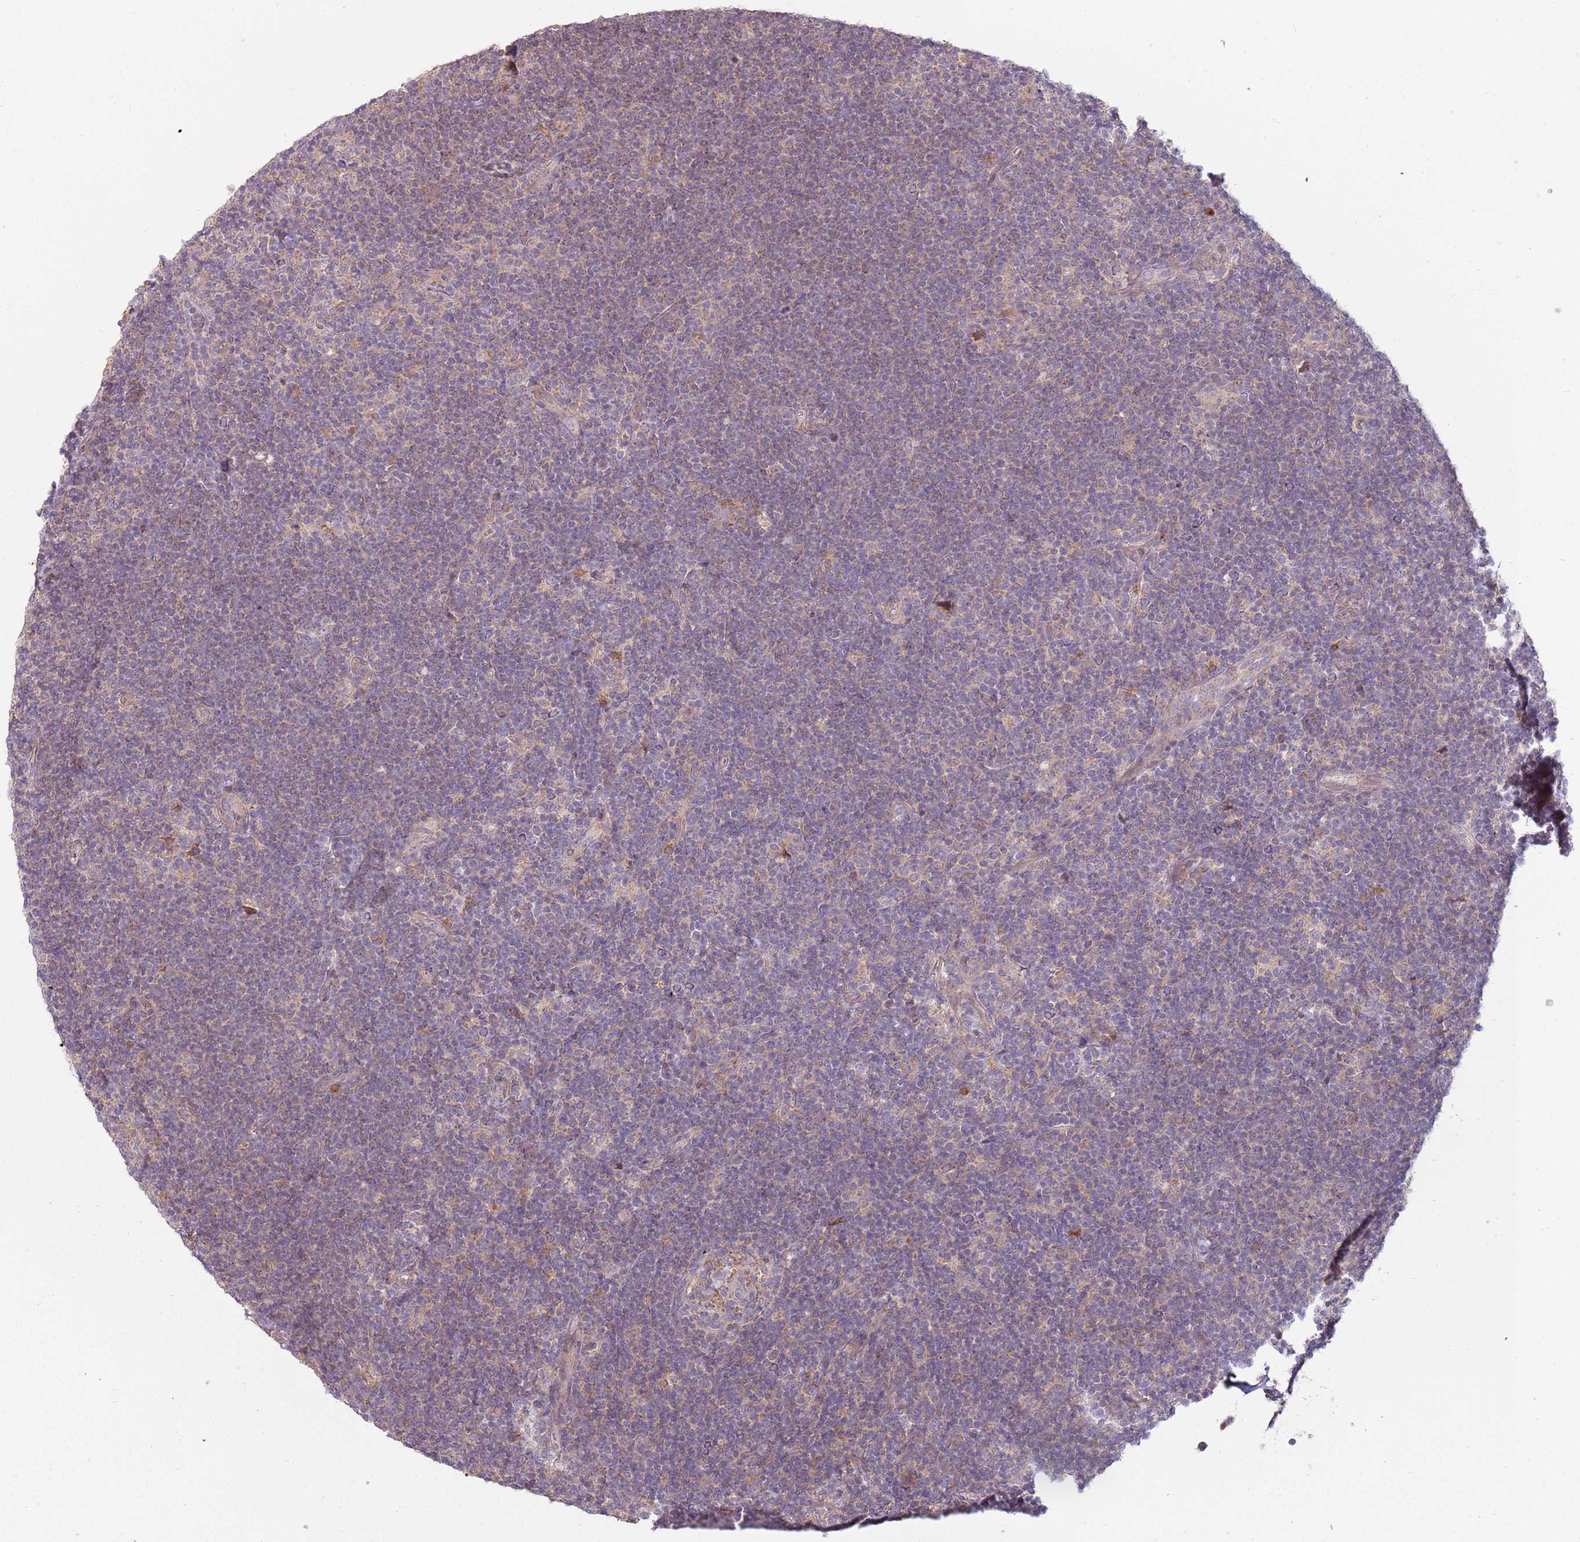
{"staining": {"intensity": "negative", "quantity": "none", "location": "none"}, "tissue": "lymphoma", "cell_type": "Tumor cells", "image_type": "cancer", "snomed": [{"axis": "morphology", "description": "Hodgkin's disease, NOS"}, {"axis": "topography", "description": "Lymph node"}], "caption": "Micrograph shows no significant protein expression in tumor cells of Hodgkin's disease.", "gene": "SPATA31D1", "patient": {"sex": "female", "age": 57}}